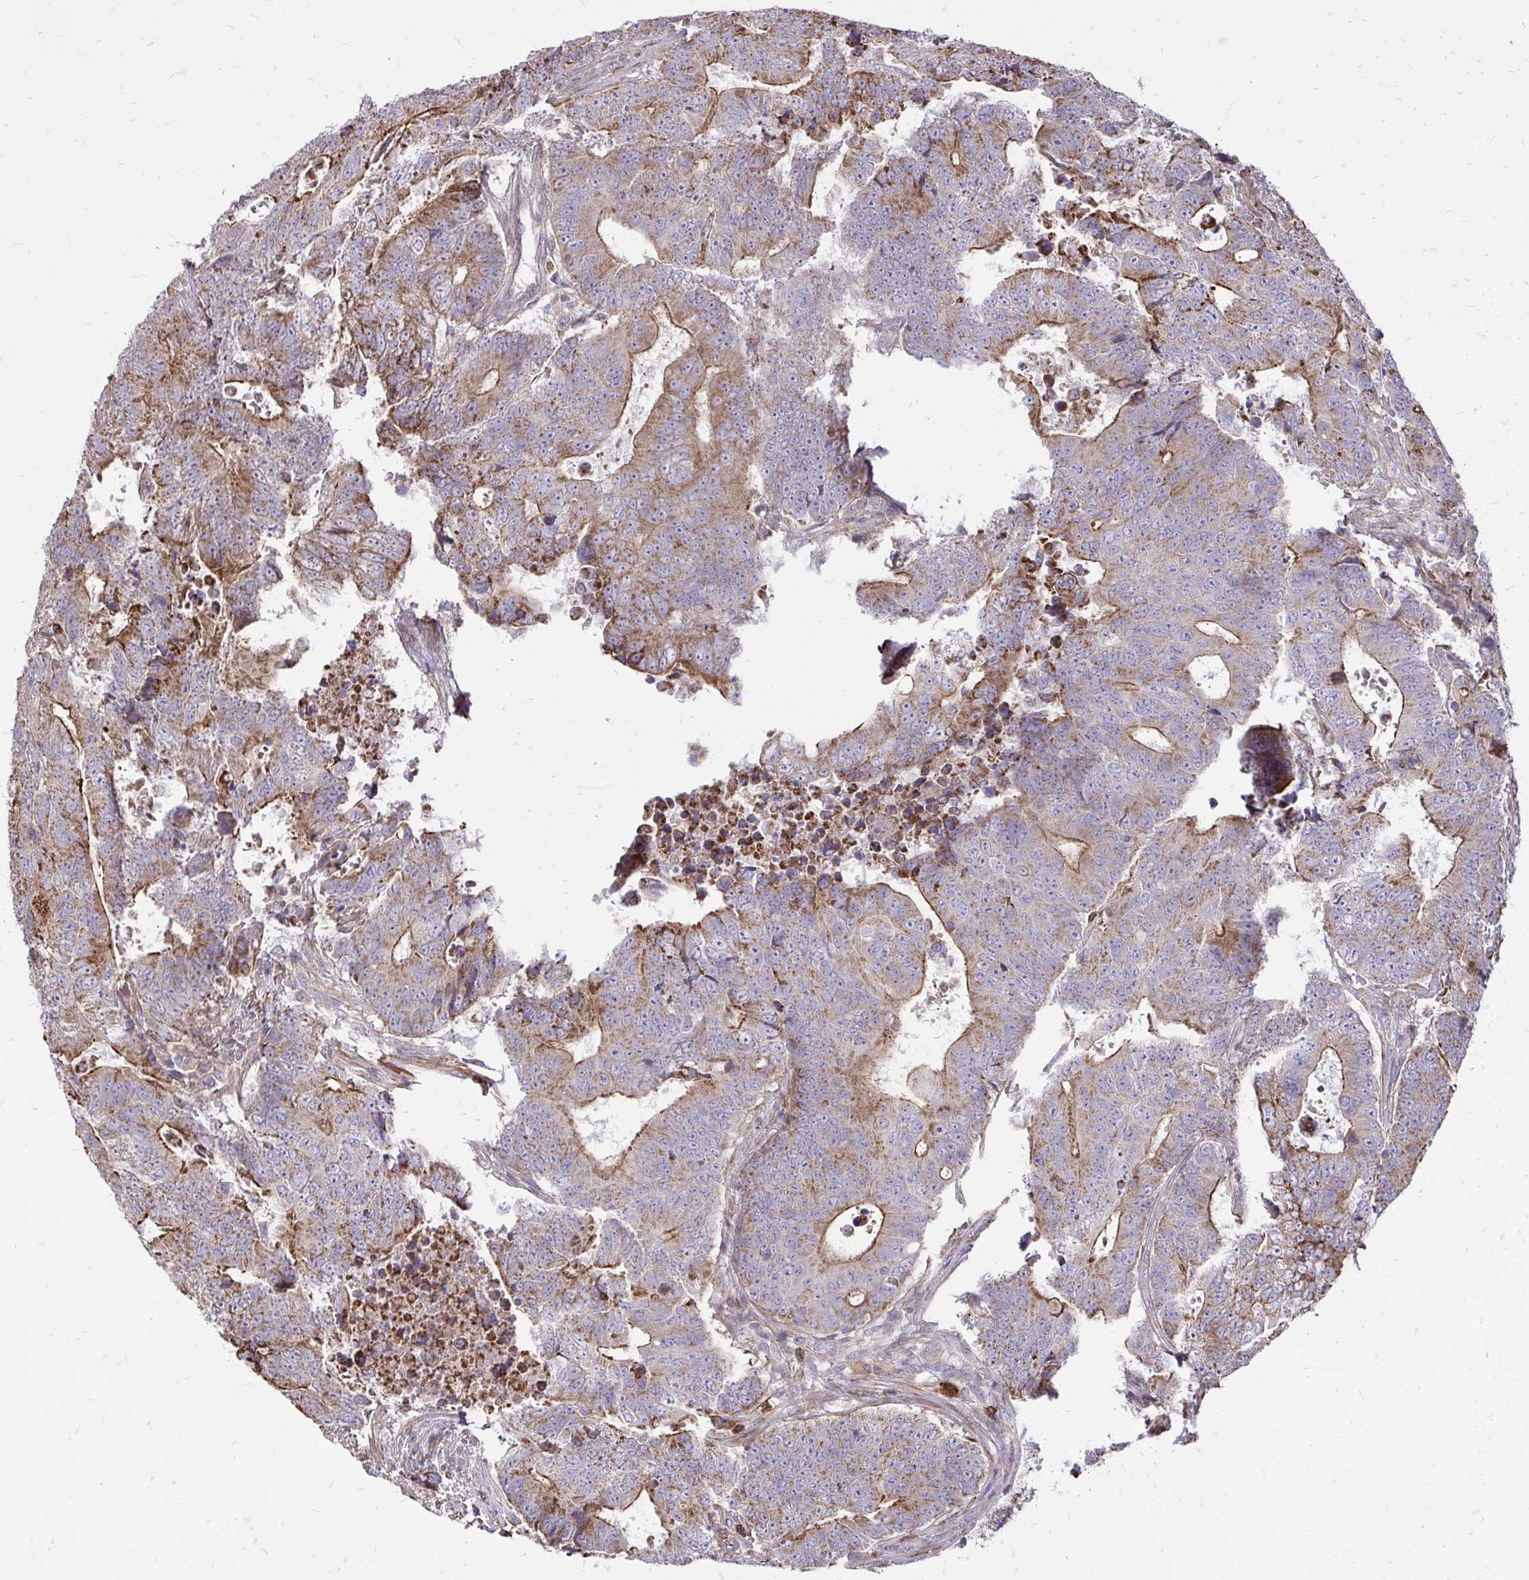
{"staining": {"intensity": "strong", "quantity": "25%-75%", "location": "cytoplasmic/membranous"}, "tissue": "colorectal cancer", "cell_type": "Tumor cells", "image_type": "cancer", "snomed": [{"axis": "morphology", "description": "Adenocarcinoma, NOS"}, {"axis": "topography", "description": "Colon"}], "caption": "Immunohistochemical staining of human colorectal cancer (adenocarcinoma) reveals high levels of strong cytoplasmic/membranous staining in approximately 25%-75% of tumor cells. (Stains: DAB (3,3'-diaminobenzidine) in brown, nuclei in blue, Microscopy: brightfield microscopy at high magnification).", "gene": "SLC7A5", "patient": {"sex": "female", "age": 48}}